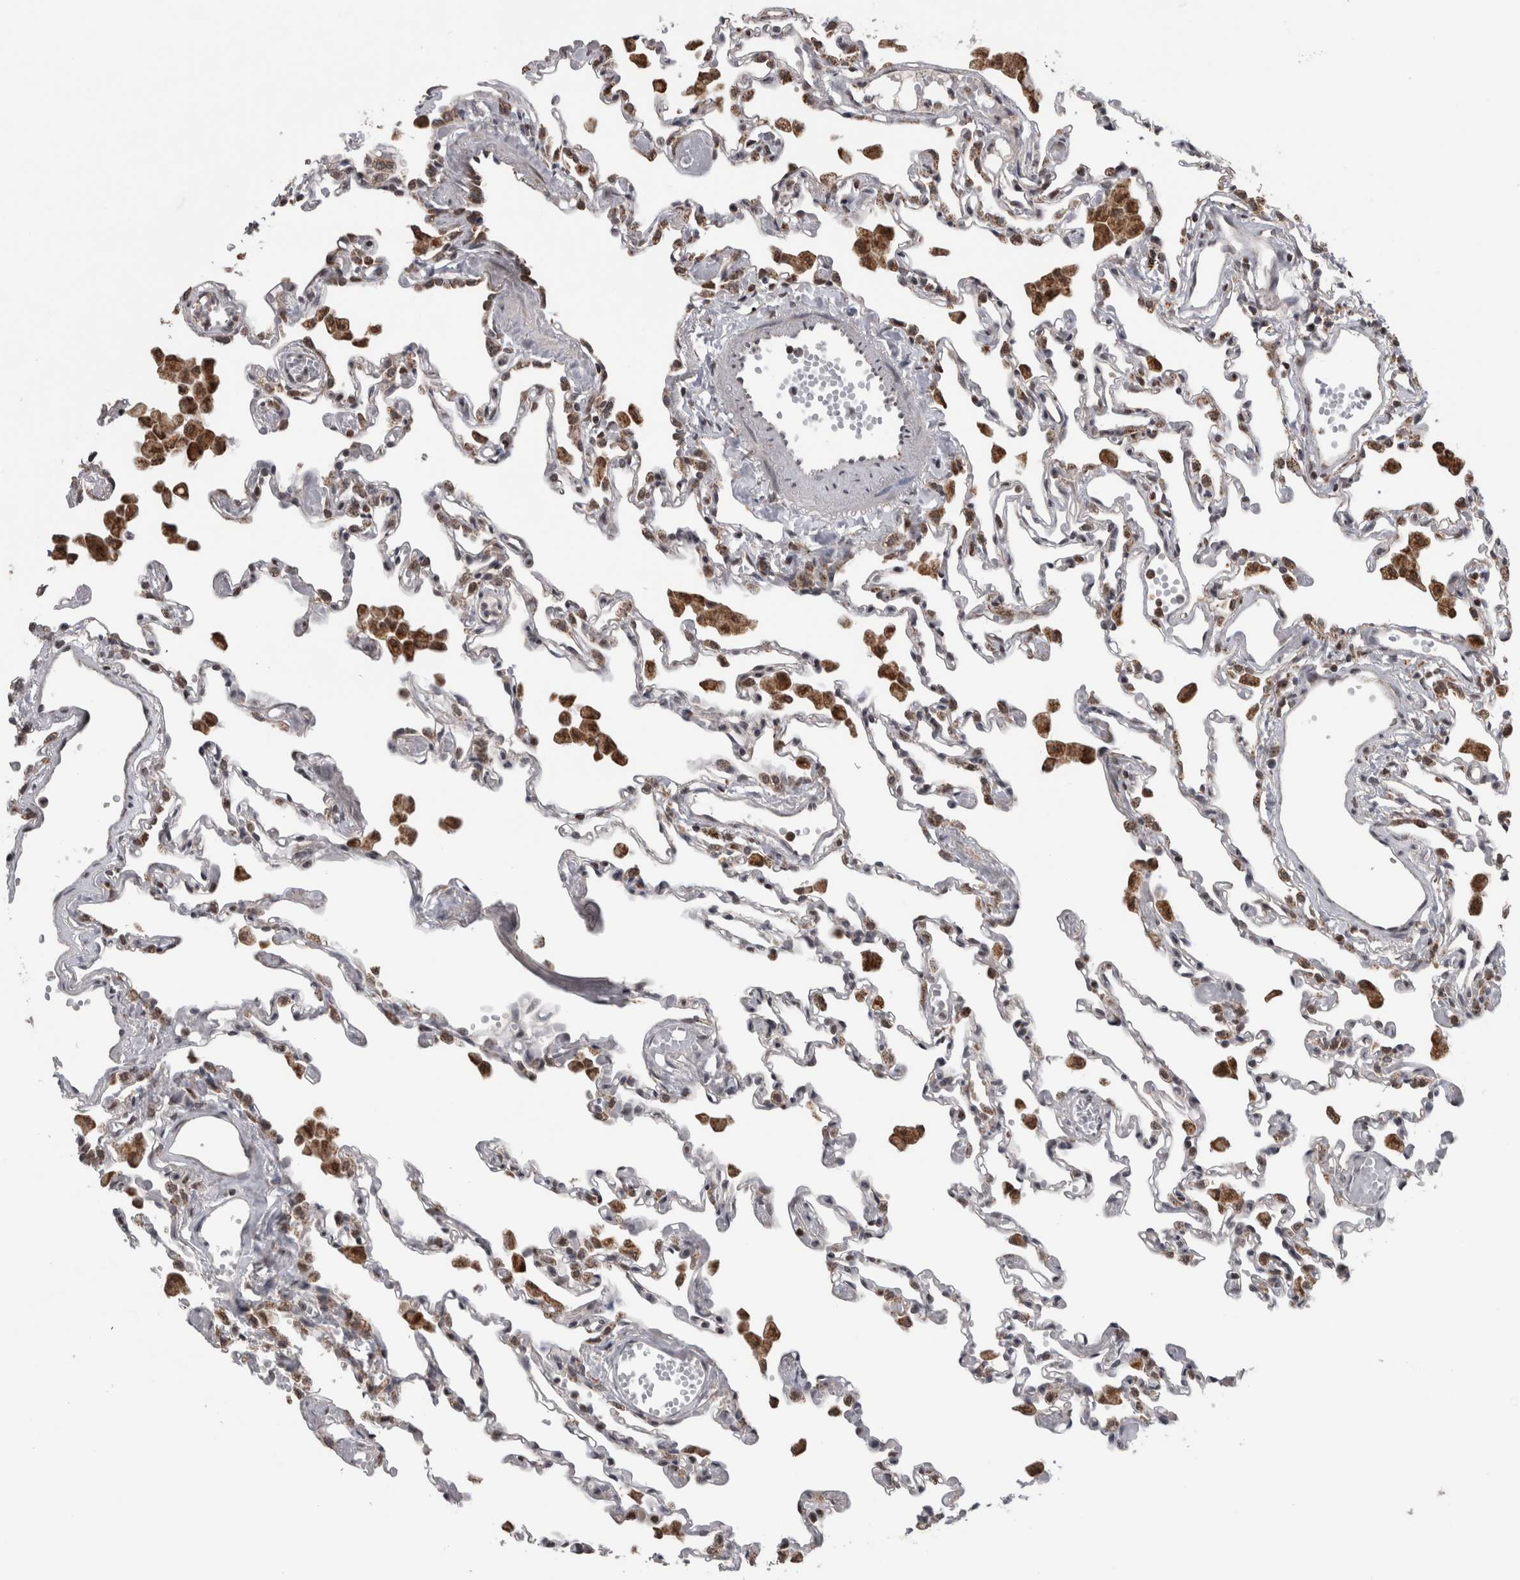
{"staining": {"intensity": "weak", "quantity": "<25%", "location": "cytoplasmic/membranous"}, "tissue": "lung", "cell_type": "Alveolar cells", "image_type": "normal", "snomed": [{"axis": "morphology", "description": "Normal tissue, NOS"}, {"axis": "topography", "description": "Bronchus"}, {"axis": "topography", "description": "Lung"}], "caption": "DAB immunohistochemical staining of benign human lung displays no significant expression in alveolar cells. (DAB immunohistochemistry with hematoxylin counter stain).", "gene": "OR2K2", "patient": {"sex": "female", "age": 49}}